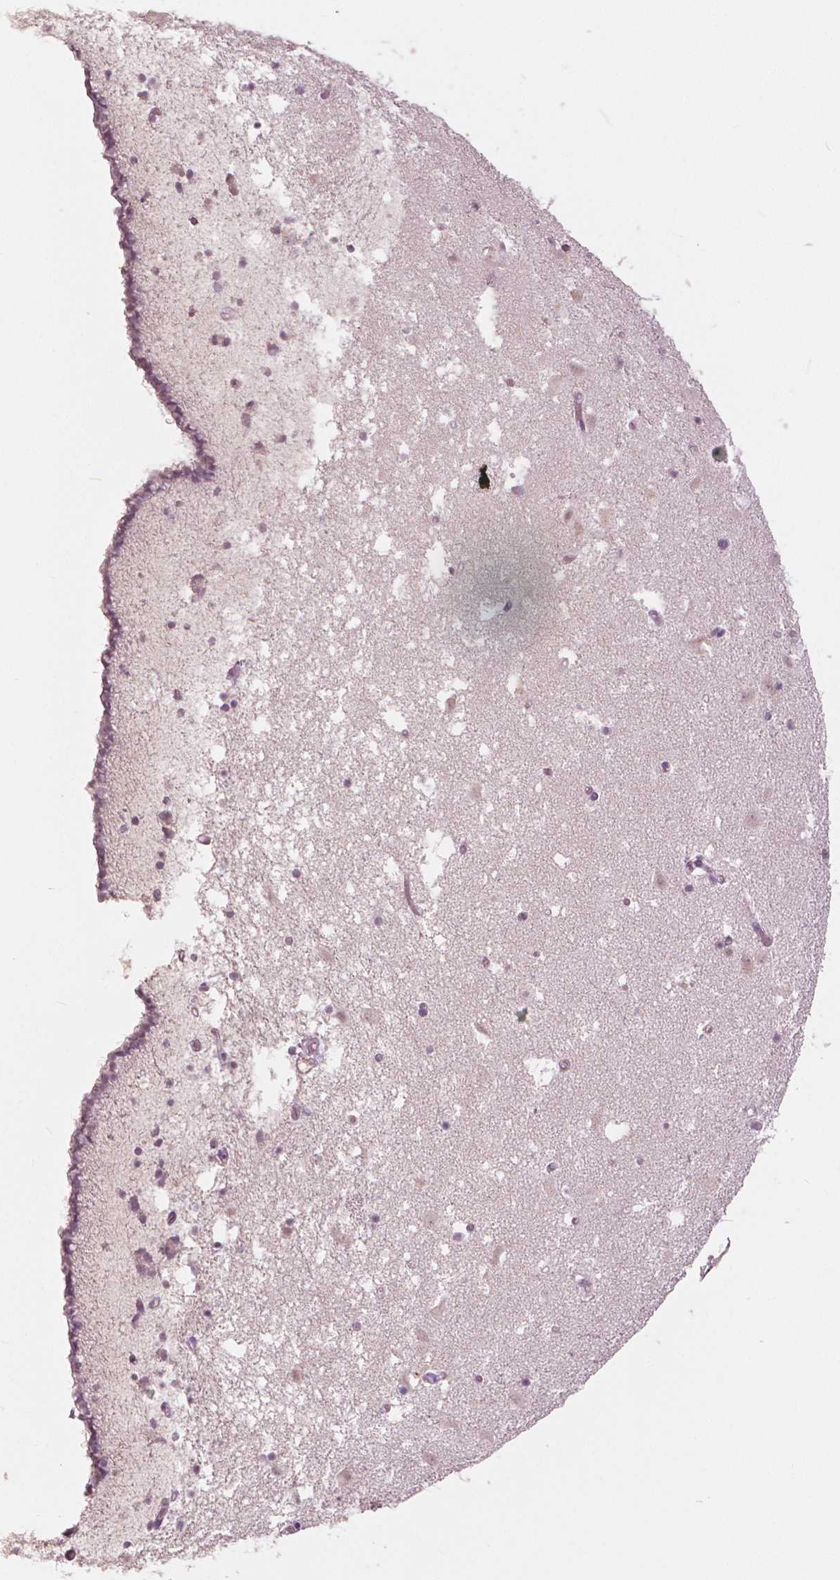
{"staining": {"intensity": "weak", "quantity": "<25%", "location": "nuclear"}, "tissue": "caudate", "cell_type": "Glial cells", "image_type": "normal", "snomed": [{"axis": "morphology", "description": "Normal tissue, NOS"}, {"axis": "topography", "description": "Lateral ventricle wall"}], "caption": "Immunohistochemical staining of normal human caudate demonstrates no significant staining in glial cells.", "gene": "NANOG", "patient": {"sex": "female", "age": 42}}